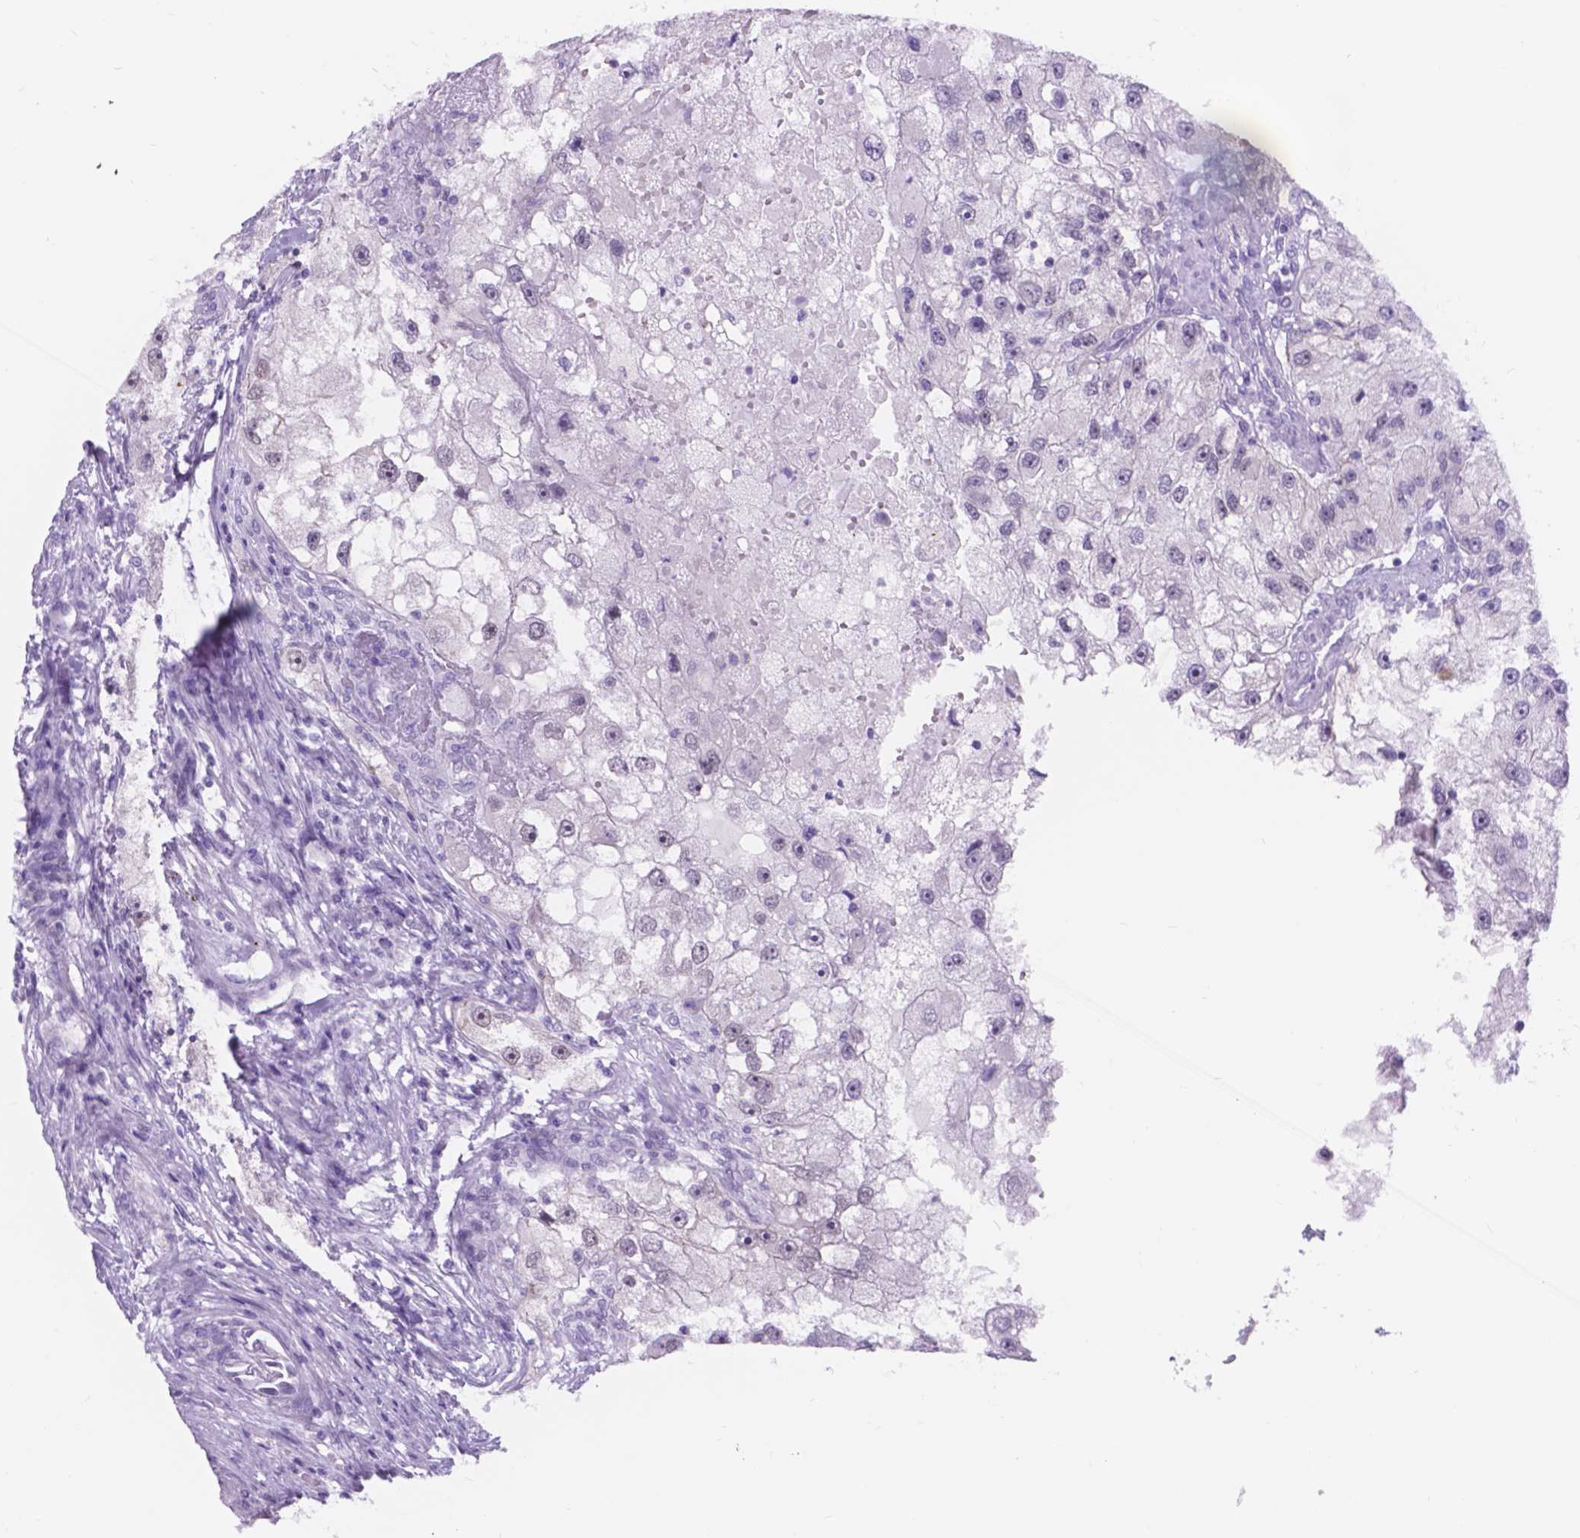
{"staining": {"intensity": "weak", "quantity": "<25%", "location": "nuclear"}, "tissue": "renal cancer", "cell_type": "Tumor cells", "image_type": "cancer", "snomed": [{"axis": "morphology", "description": "Adenocarcinoma, NOS"}, {"axis": "topography", "description": "Kidney"}], "caption": "Protein analysis of adenocarcinoma (renal) exhibits no significant expression in tumor cells.", "gene": "DCC", "patient": {"sex": "male", "age": 63}}